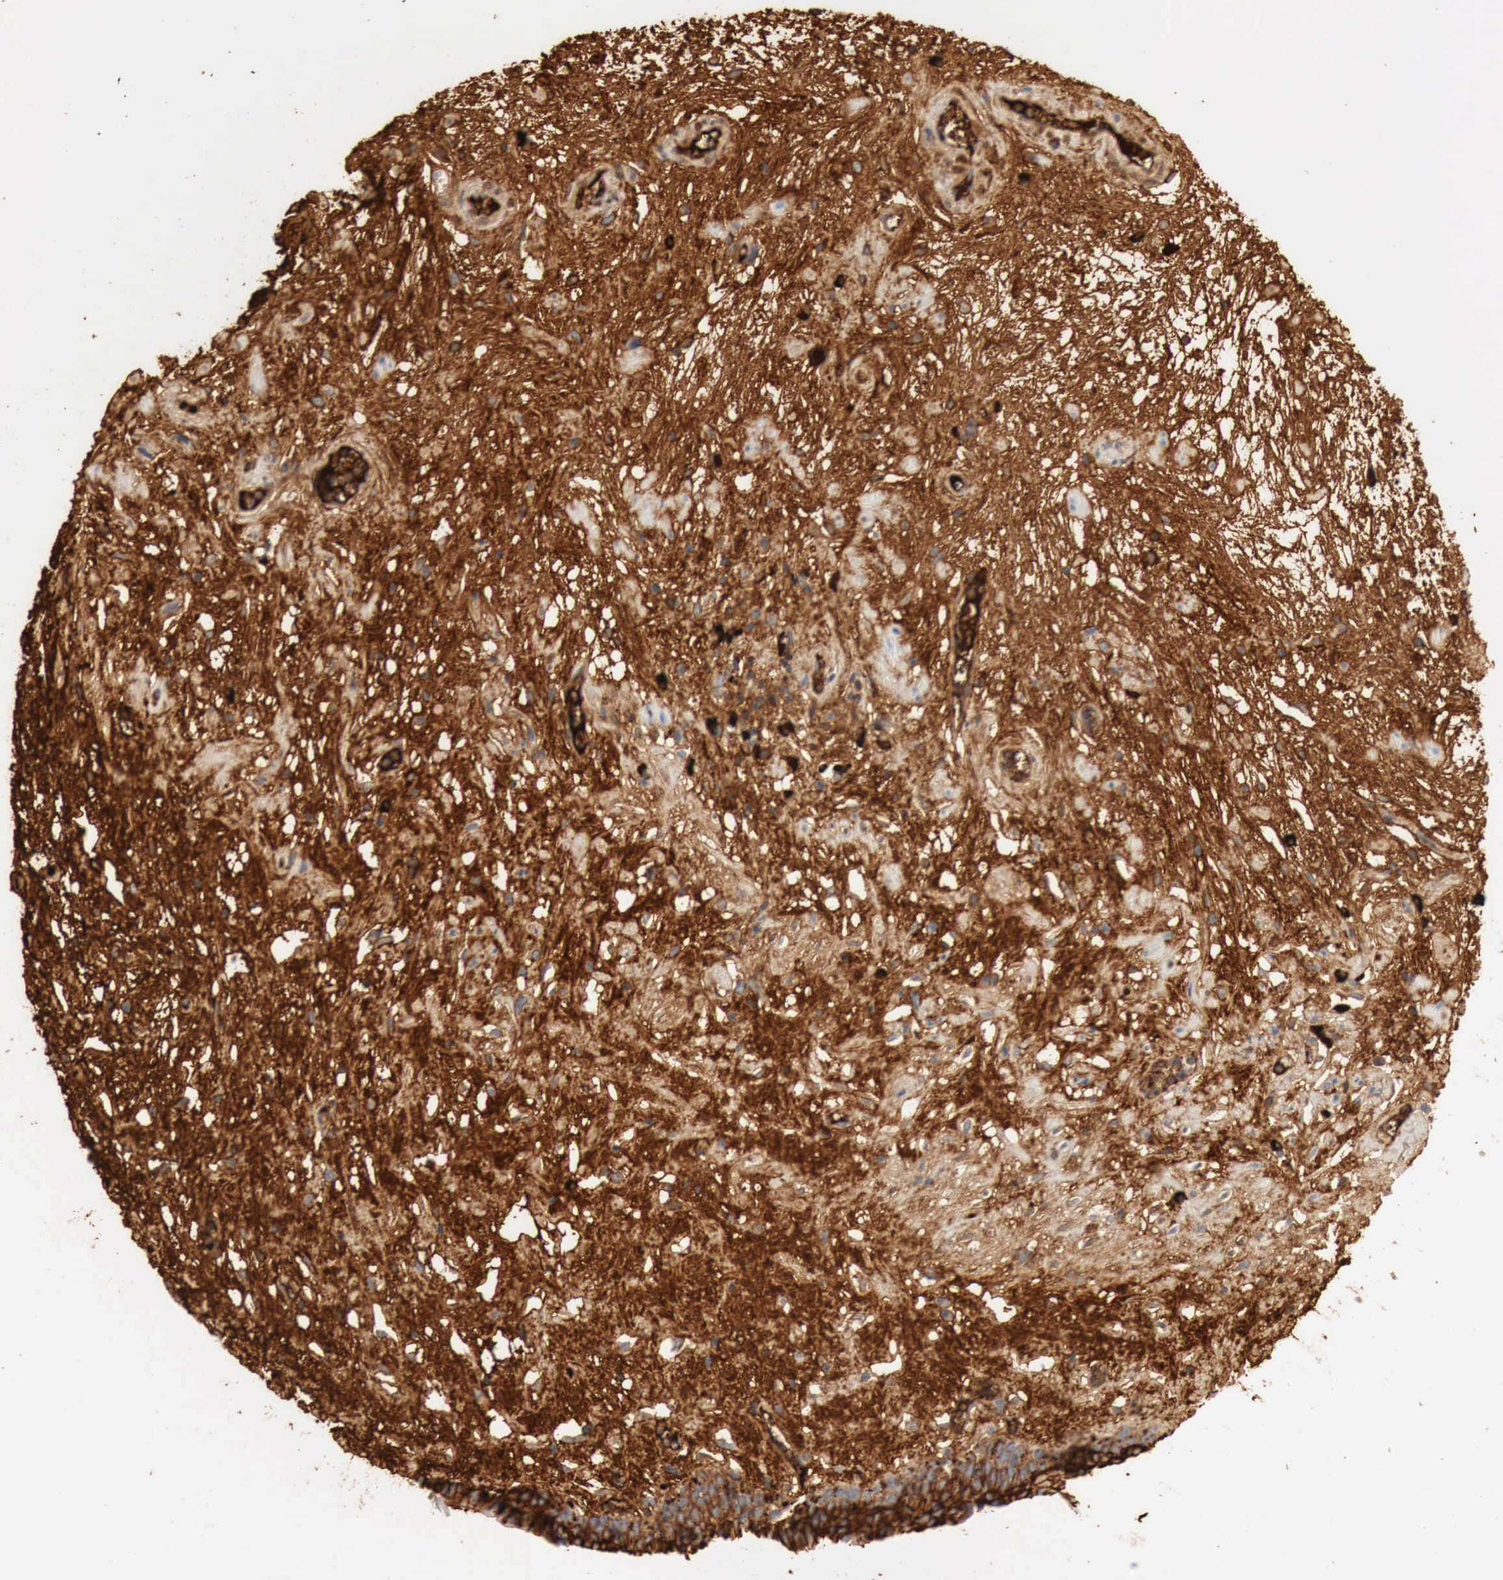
{"staining": {"intensity": "strong", "quantity": ">75%", "location": "cytoplasmic/membranous"}, "tissue": "urinary bladder", "cell_type": "Urothelial cells", "image_type": "normal", "snomed": [{"axis": "morphology", "description": "Normal tissue, NOS"}, {"axis": "topography", "description": "Urinary bladder"}], "caption": "A high-resolution photomicrograph shows immunohistochemistry (IHC) staining of unremarkable urinary bladder, which displays strong cytoplasmic/membranous staining in approximately >75% of urothelial cells. Ihc stains the protein of interest in brown and the nuclei are stained blue.", "gene": "IGLC3", "patient": {"sex": "male", "age": 48}}